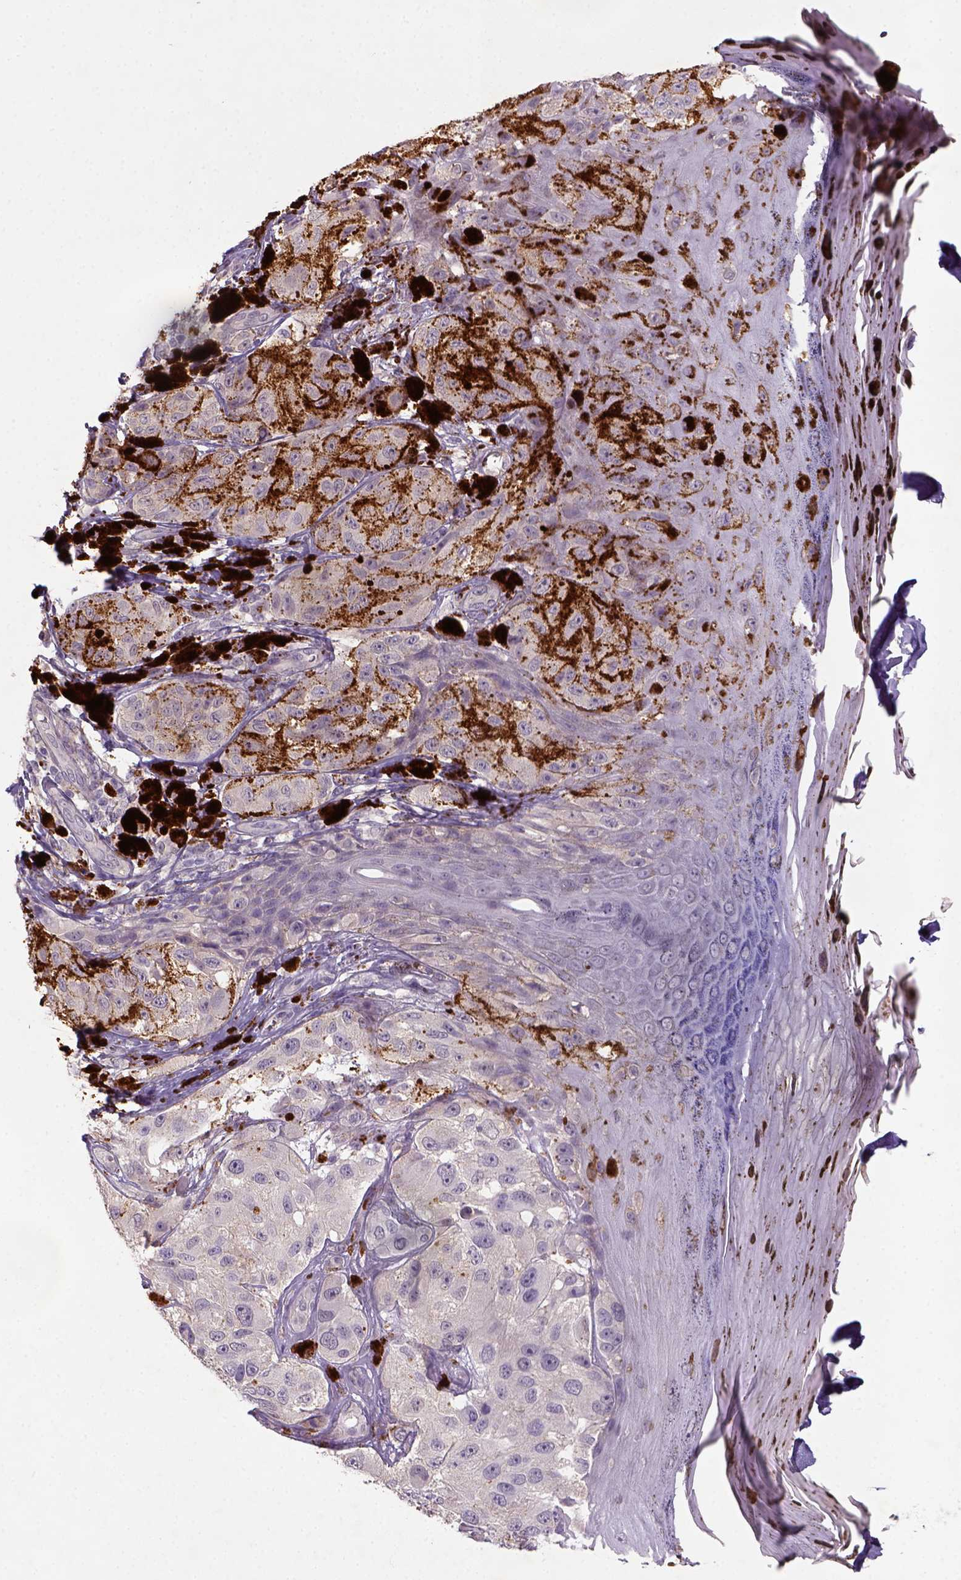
{"staining": {"intensity": "negative", "quantity": "none", "location": "none"}, "tissue": "melanoma", "cell_type": "Tumor cells", "image_type": "cancer", "snomed": [{"axis": "morphology", "description": "Malignant melanoma, NOS"}, {"axis": "topography", "description": "Skin"}], "caption": "DAB (3,3'-diaminobenzidine) immunohistochemical staining of melanoma displays no significant expression in tumor cells.", "gene": "NLGN2", "patient": {"sex": "male", "age": 36}}